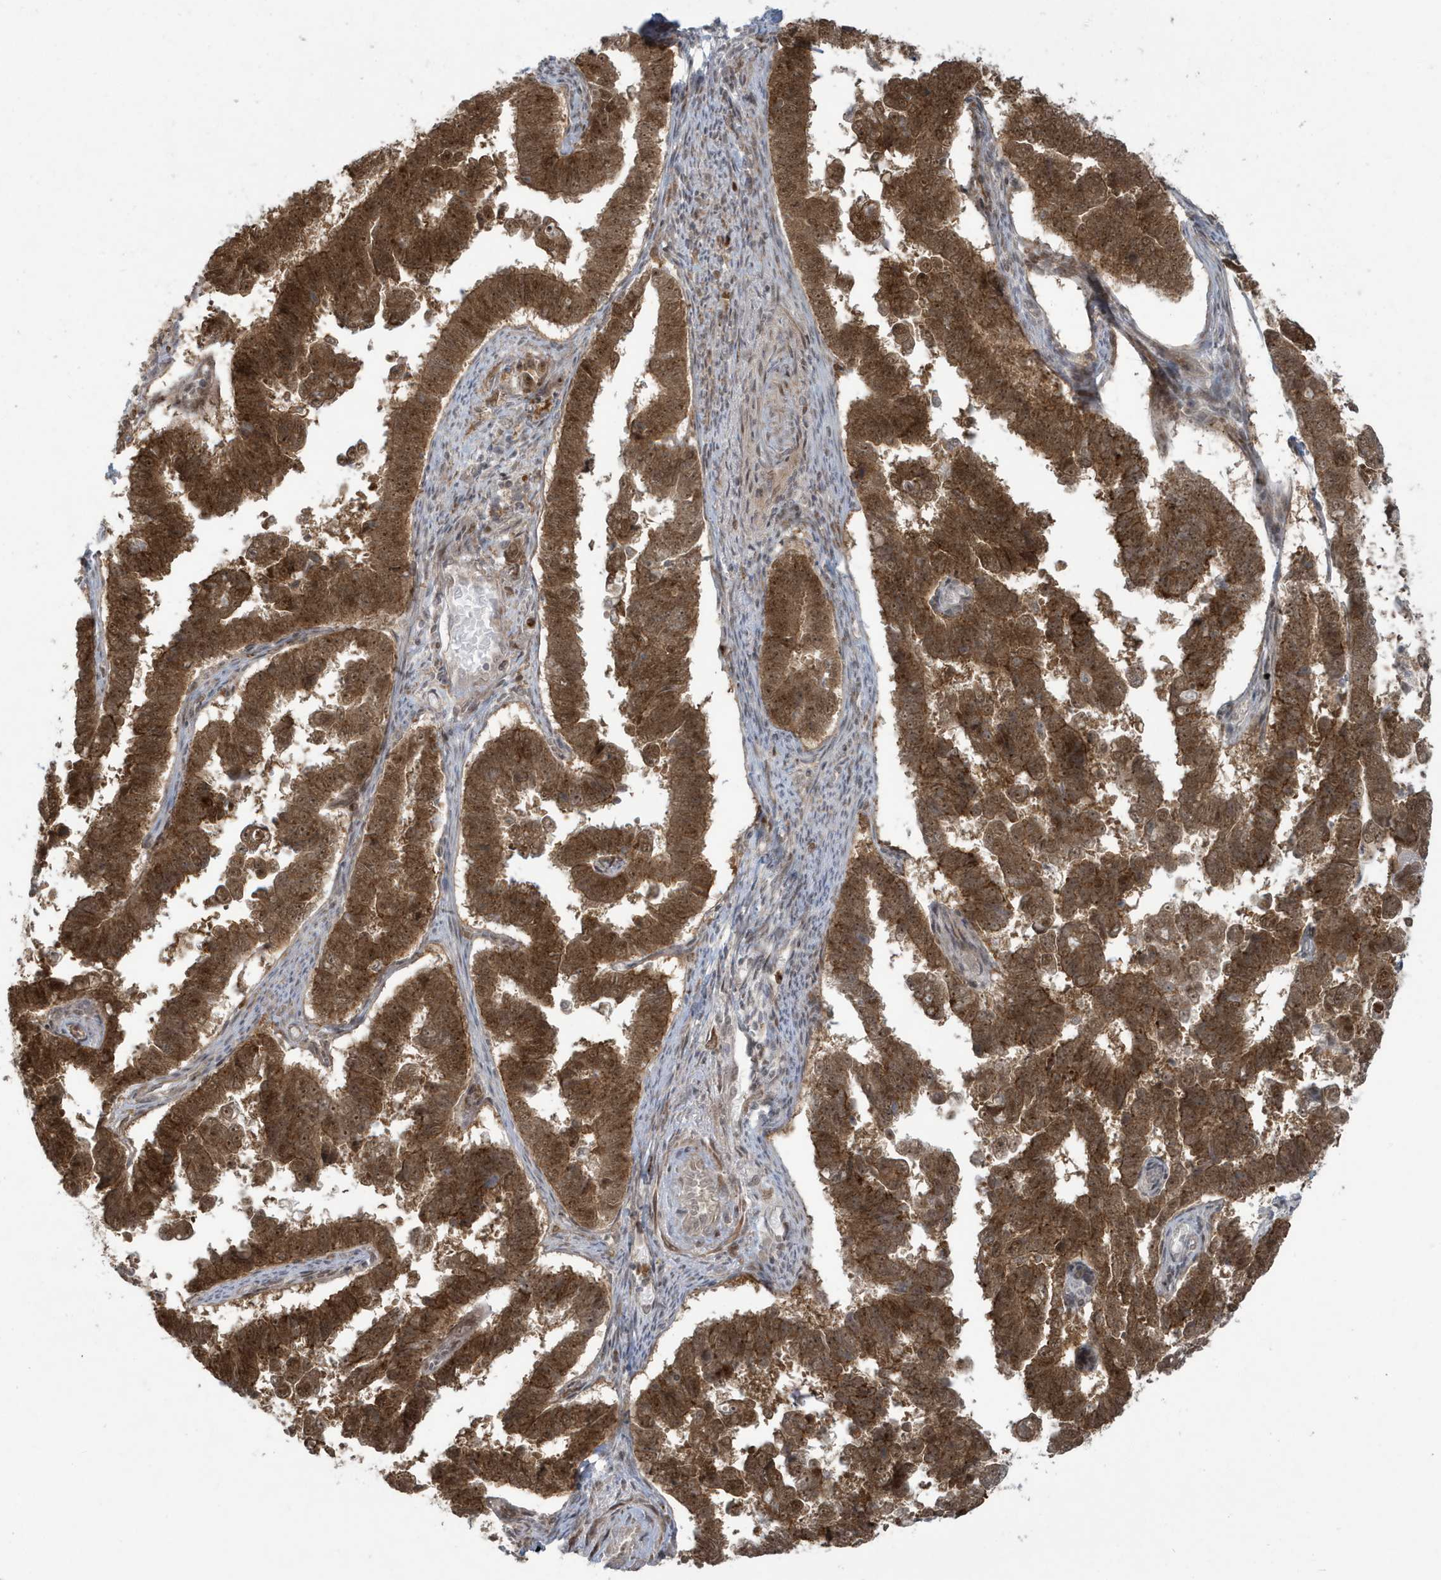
{"staining": {"intensity": "strong", "quantity": ">75%", "location": "cytoplasmic/membranous,nuclear"}, "tissue": "endometrial cancer", "cell_type": "Tumor cells", "image_type": "cancer", "snomed": [{"axis": "morphology", "description": "Adenocarcinoma, NOS"}, {"axis": "topography", "description": "Endometrium"}], "caption": "Immunohistochemistry (DAB (3,3'-diaminobenzidine)) staining of human endometrial adenocarcinoma shows strong cytoplasmic/membranous and nuclear protein staining in about >75% of tumor cells.", "gene": "C1orf52", "patient": {"sex": "female", "age": 75}}